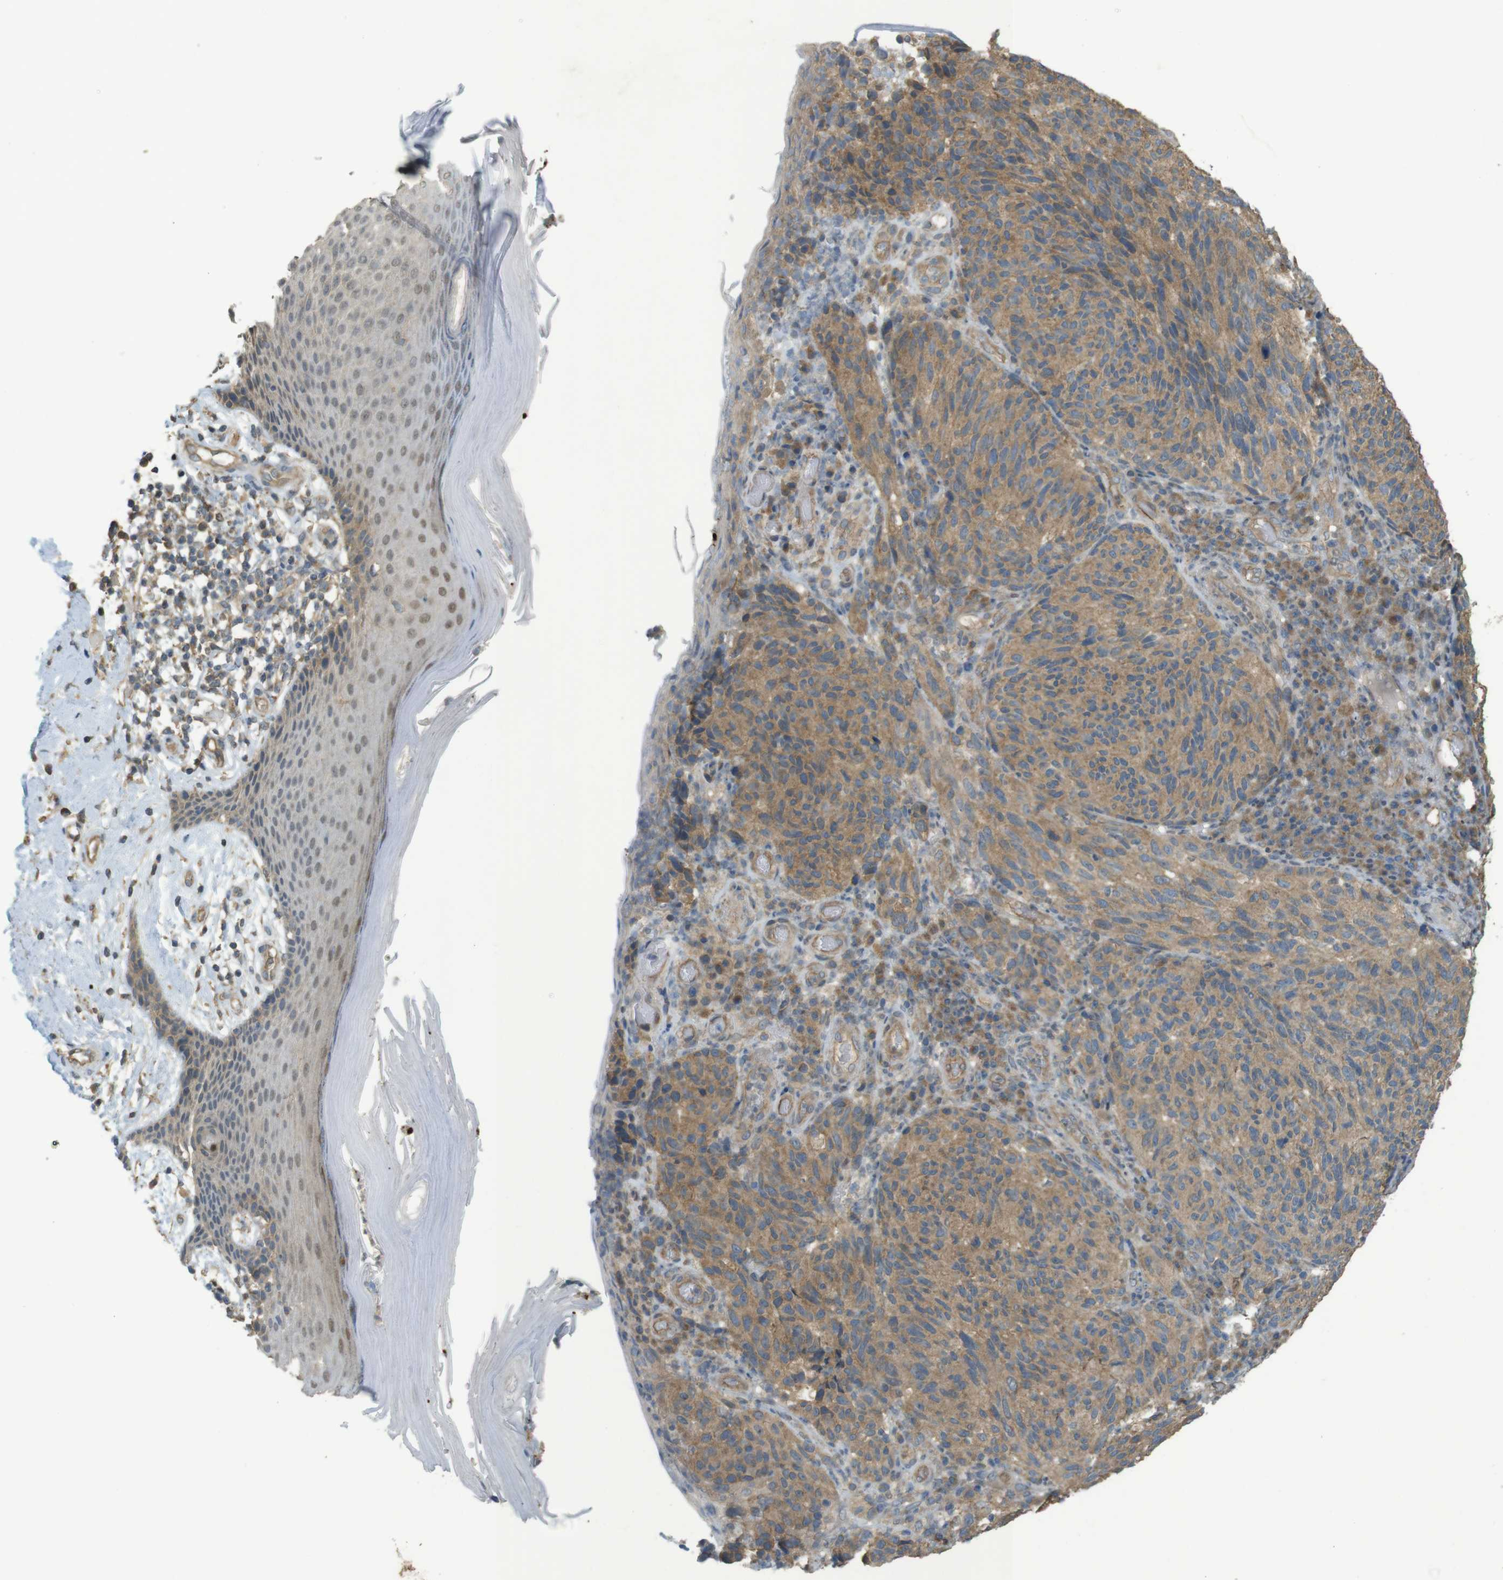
{"staining": {"intensity": "moderate", "quantity": ">75%", "location": "cytoplasmic/membranous"}, "tissue": "melanoma", "cell_type": "Tumor cells", "image_type": "cancer", "snomed": [{"axis": "morphology", "description": "Malignant melanoma, NOS"}, {"axis": "topography", "description": "Skin"}], "caption": "Malignant melanoma stained with a protein marker reveals moderate staining in tumor cells.", "gene": "ZDHHC20", "patient": {"sex": "female", "age": 73}}